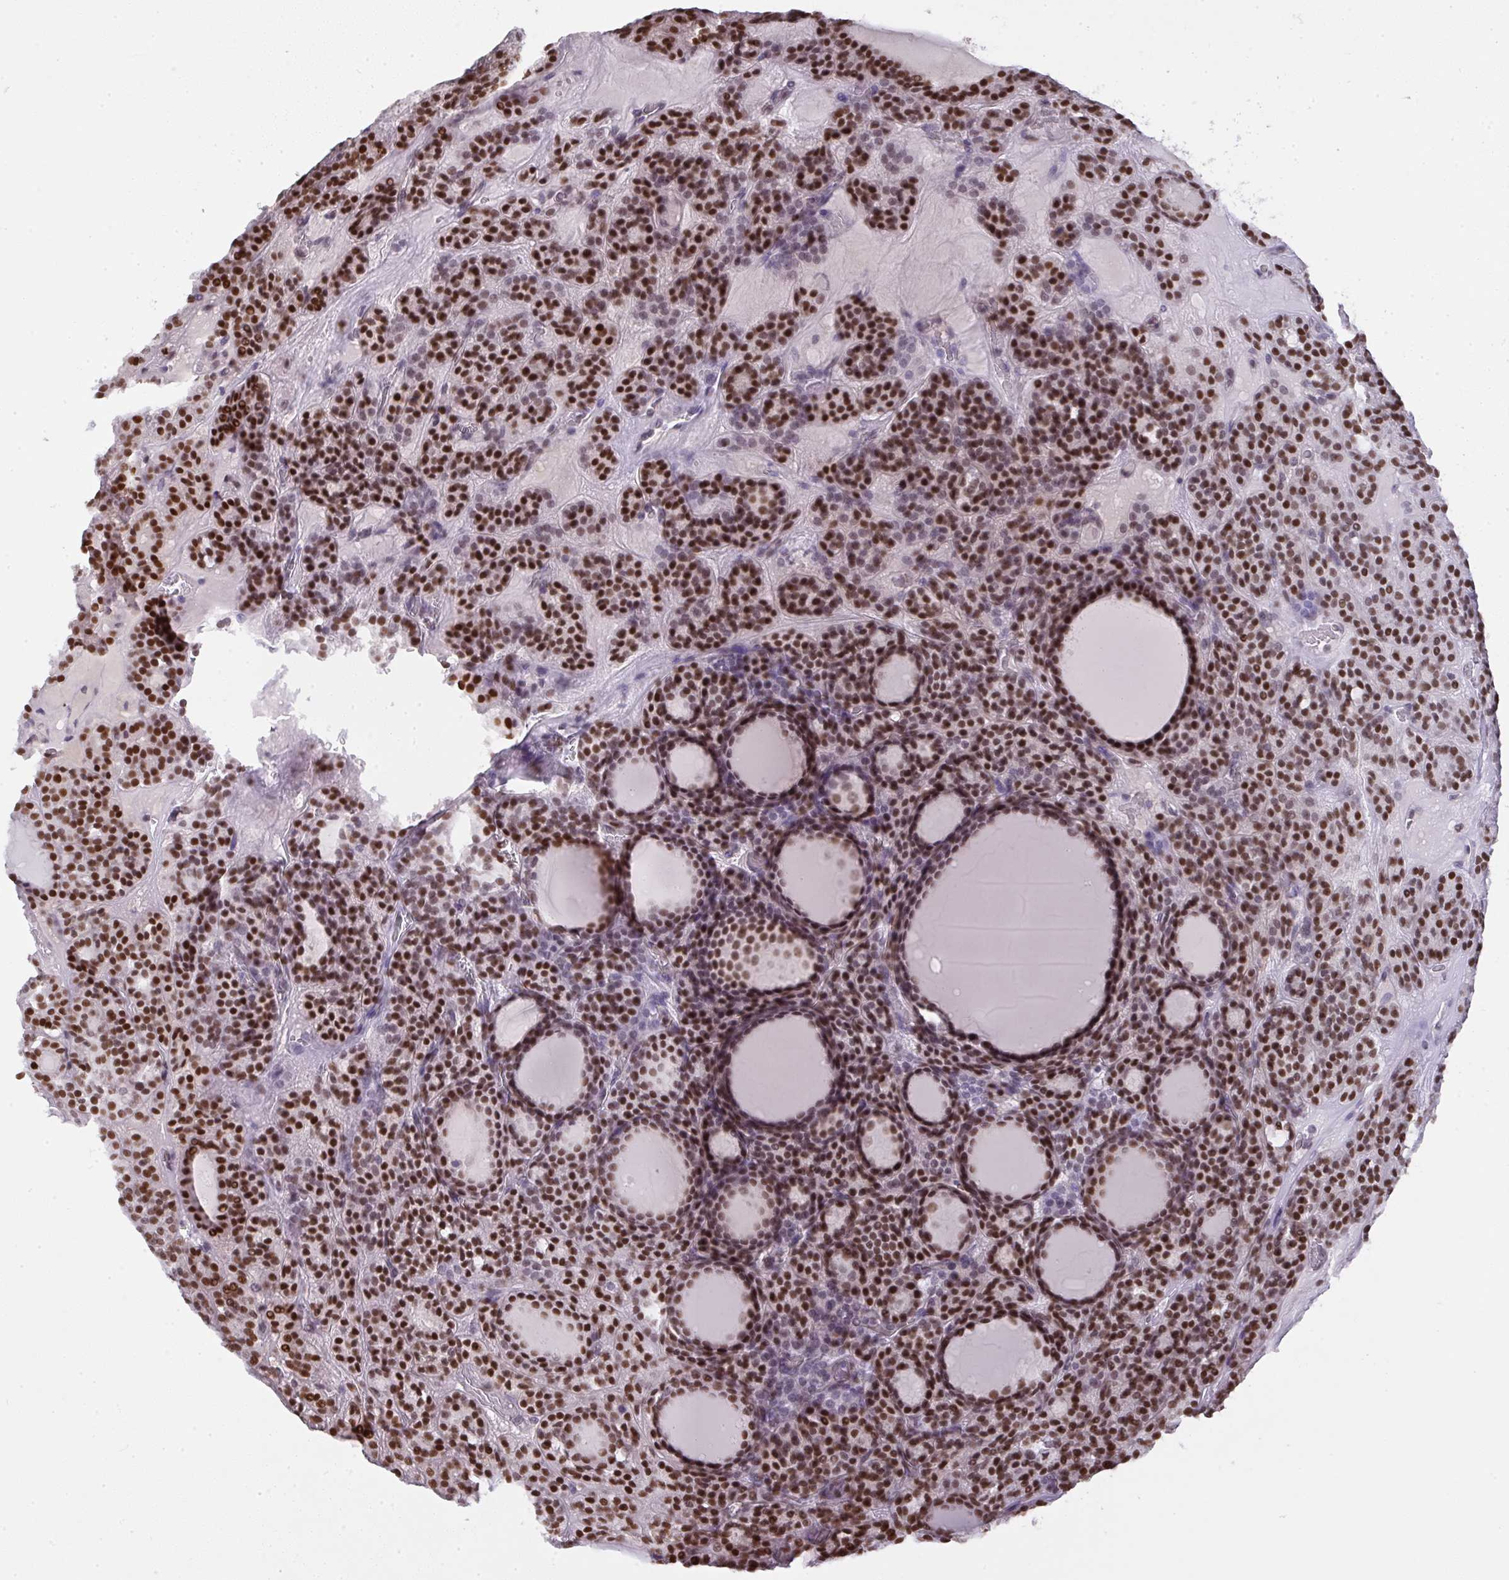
{"staining": {"intensity": "strong", "quantity": ">75%", "location": "nuclear"}, "tissue": "thyroid cancer", "cell_type": "Tumor cells", "image_type": "cancer", "snomed": [{"axis": "morphology", "description": "Follicular adenoma carcinoma, NOS"}, {"axis": "topography", "description": "Thyroid gland"}], "caption": "IHC photomicrograph of neoplastic tissue: thyroid cancer stained using immunohistochemistry (IHC) shows high levels of strong protein expression localized specifically in the nuclear of tumor cells, appearing as a nuclear brown color.", "gene": "BBX", "patient": {"sex": "female", "age": 63}}